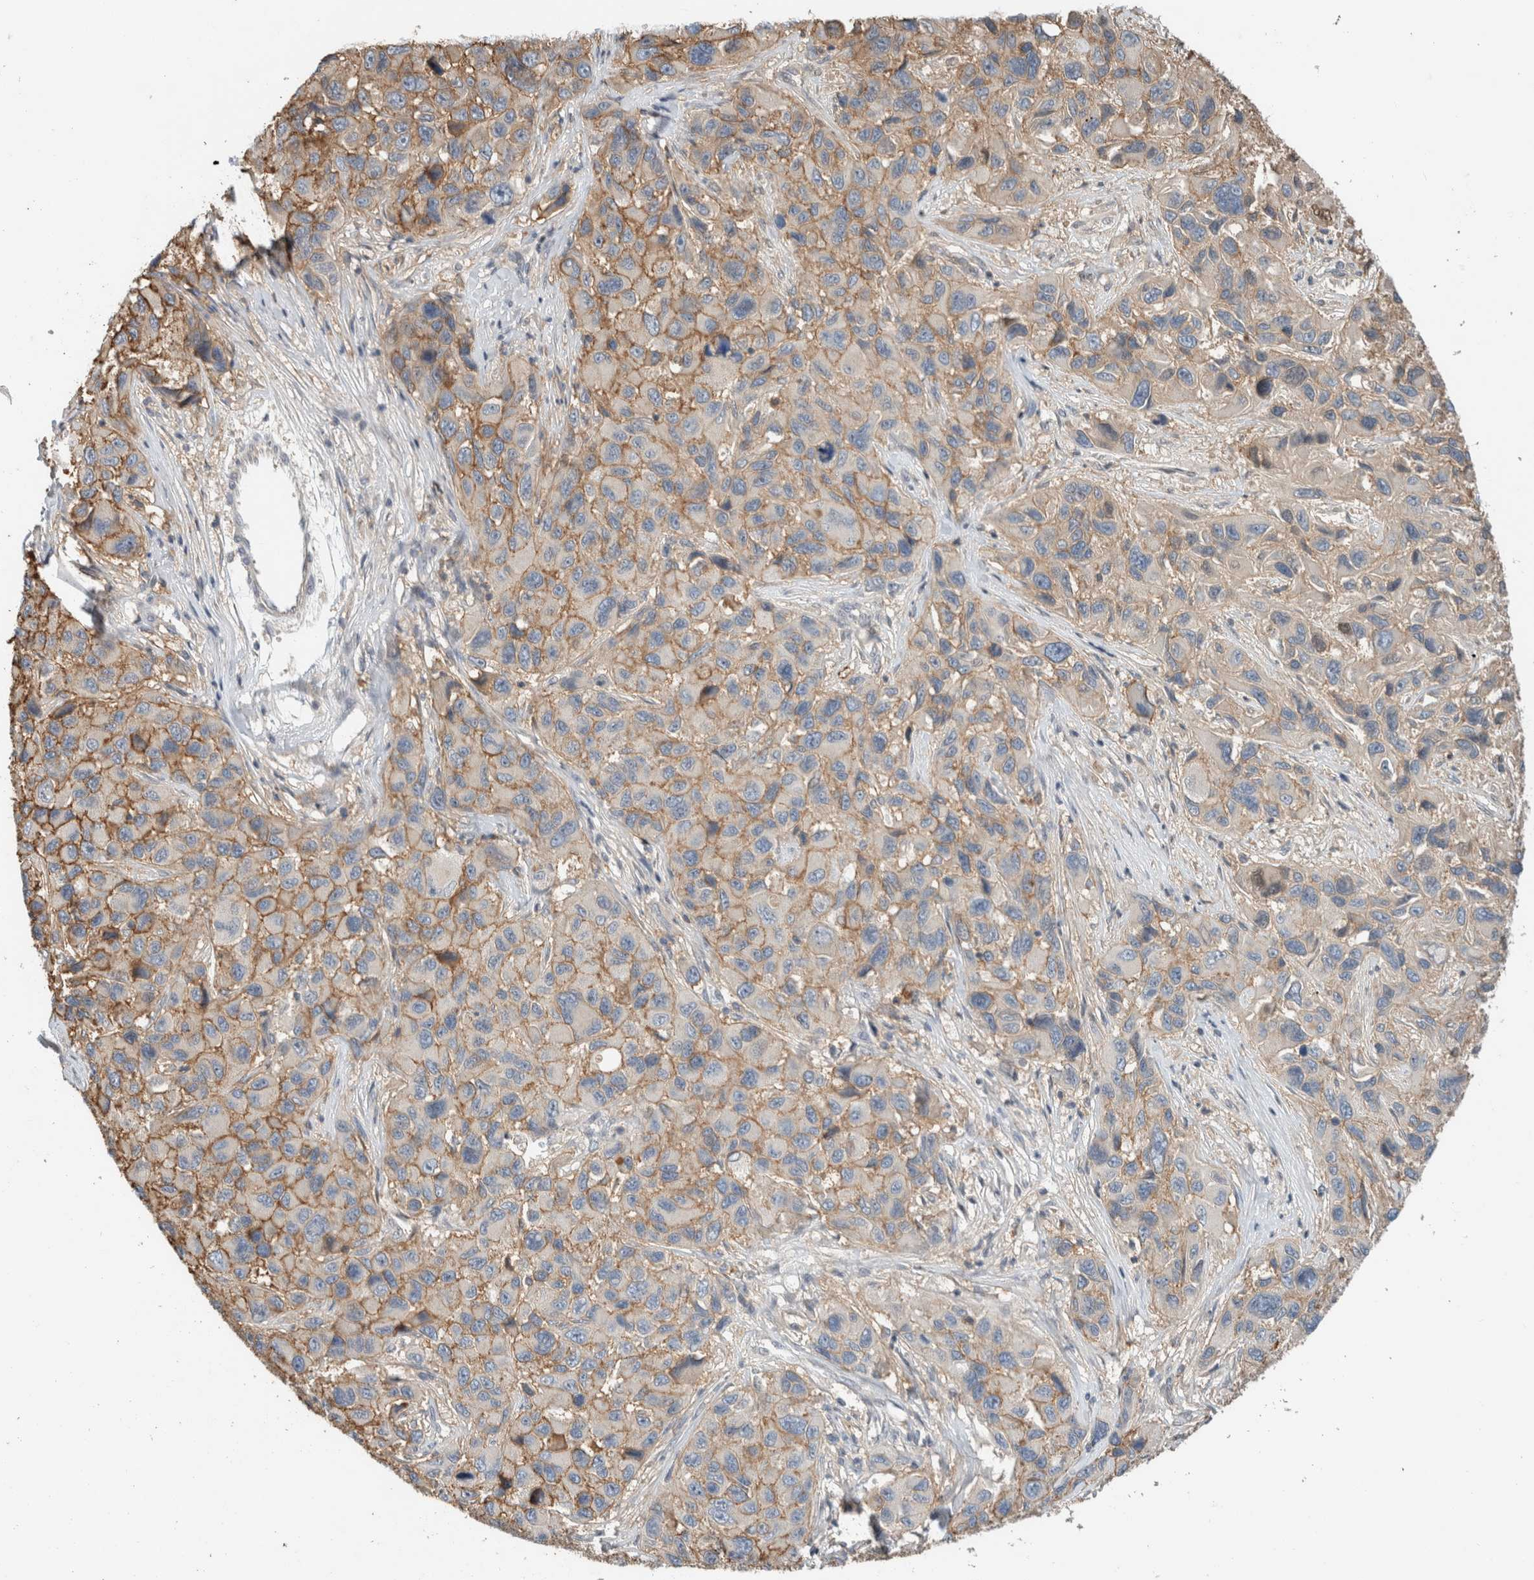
{"staining": {"intensity": "moderate", "quantity": ">75%", "location": "cytoplasmic/membranous"}, "tissue": "melanoma", "cell_type": "Tumor cells", "image_type": "cancer", "snomed": [{"axis": "morphology", "description": "Malignant melanoma, NOS"}, {"axis": "topography", "description": "Skin"}], "caption": "IHC (DAB) staining of melanoma demonstrates moderate cytoplasmic/membranous protein staining in approximately >75% of tumor cells. (DAB (3,3'-diaminobenzidine) IHC with brightfield microscopy, high magnification).", "gene": "ERCC6L2", "patient": {"sex": "male", "age": 53}}